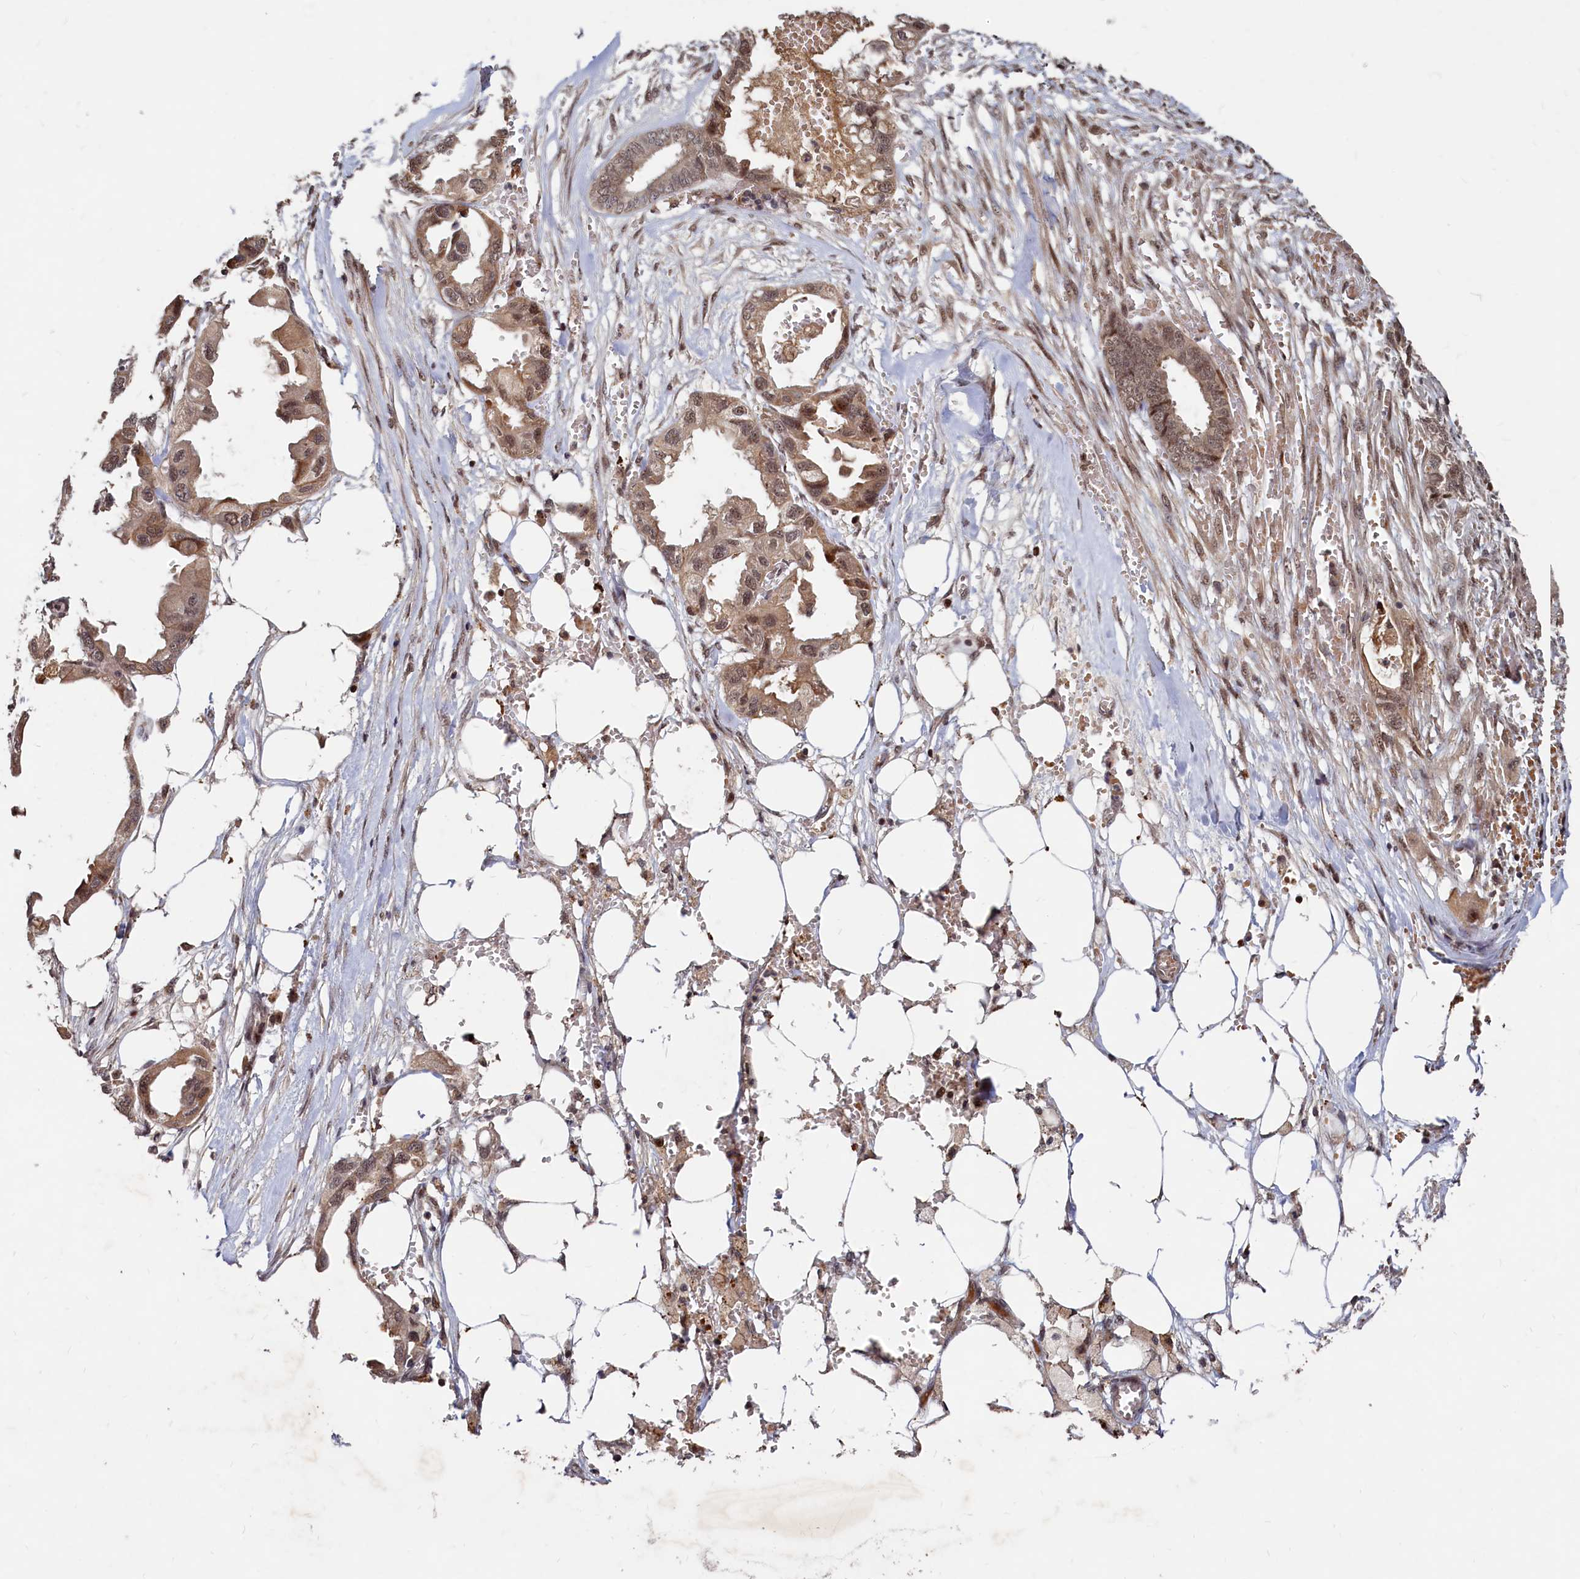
{"staining": {"intensity": "weak", "quantity": ">75%", "location": "cytoplasmic/membranous,nuclear"}, "tissue": "endometrial cancer", "cell_type": "Tumor cells", "image_type": "cancer", "snomed": [{"axis": "morphology", "description": "Adenocarcinoma, NOS"}, {"axis": "morphology", "description": "Adenocarcinoma, metastatic, NOS"}, {"axis": "topography", "description": "Adipose tissue"}, {"axis": "topography", "description": "Endometrium"}], "caption": "Immunohistochemical staining of endometrial cancer displays low levels of weak cytoplasmic/membranous and nuclear protein staining in approximately >75% of tumor cells. (Stains: DAB (3,3'-diaminobenzidine) in brown, nuclei in blue, Microscopy: brightfield microscopy at high magnification).", "gene": "TRAPPC4", "patient": {"sex": "female", "age": 67}}